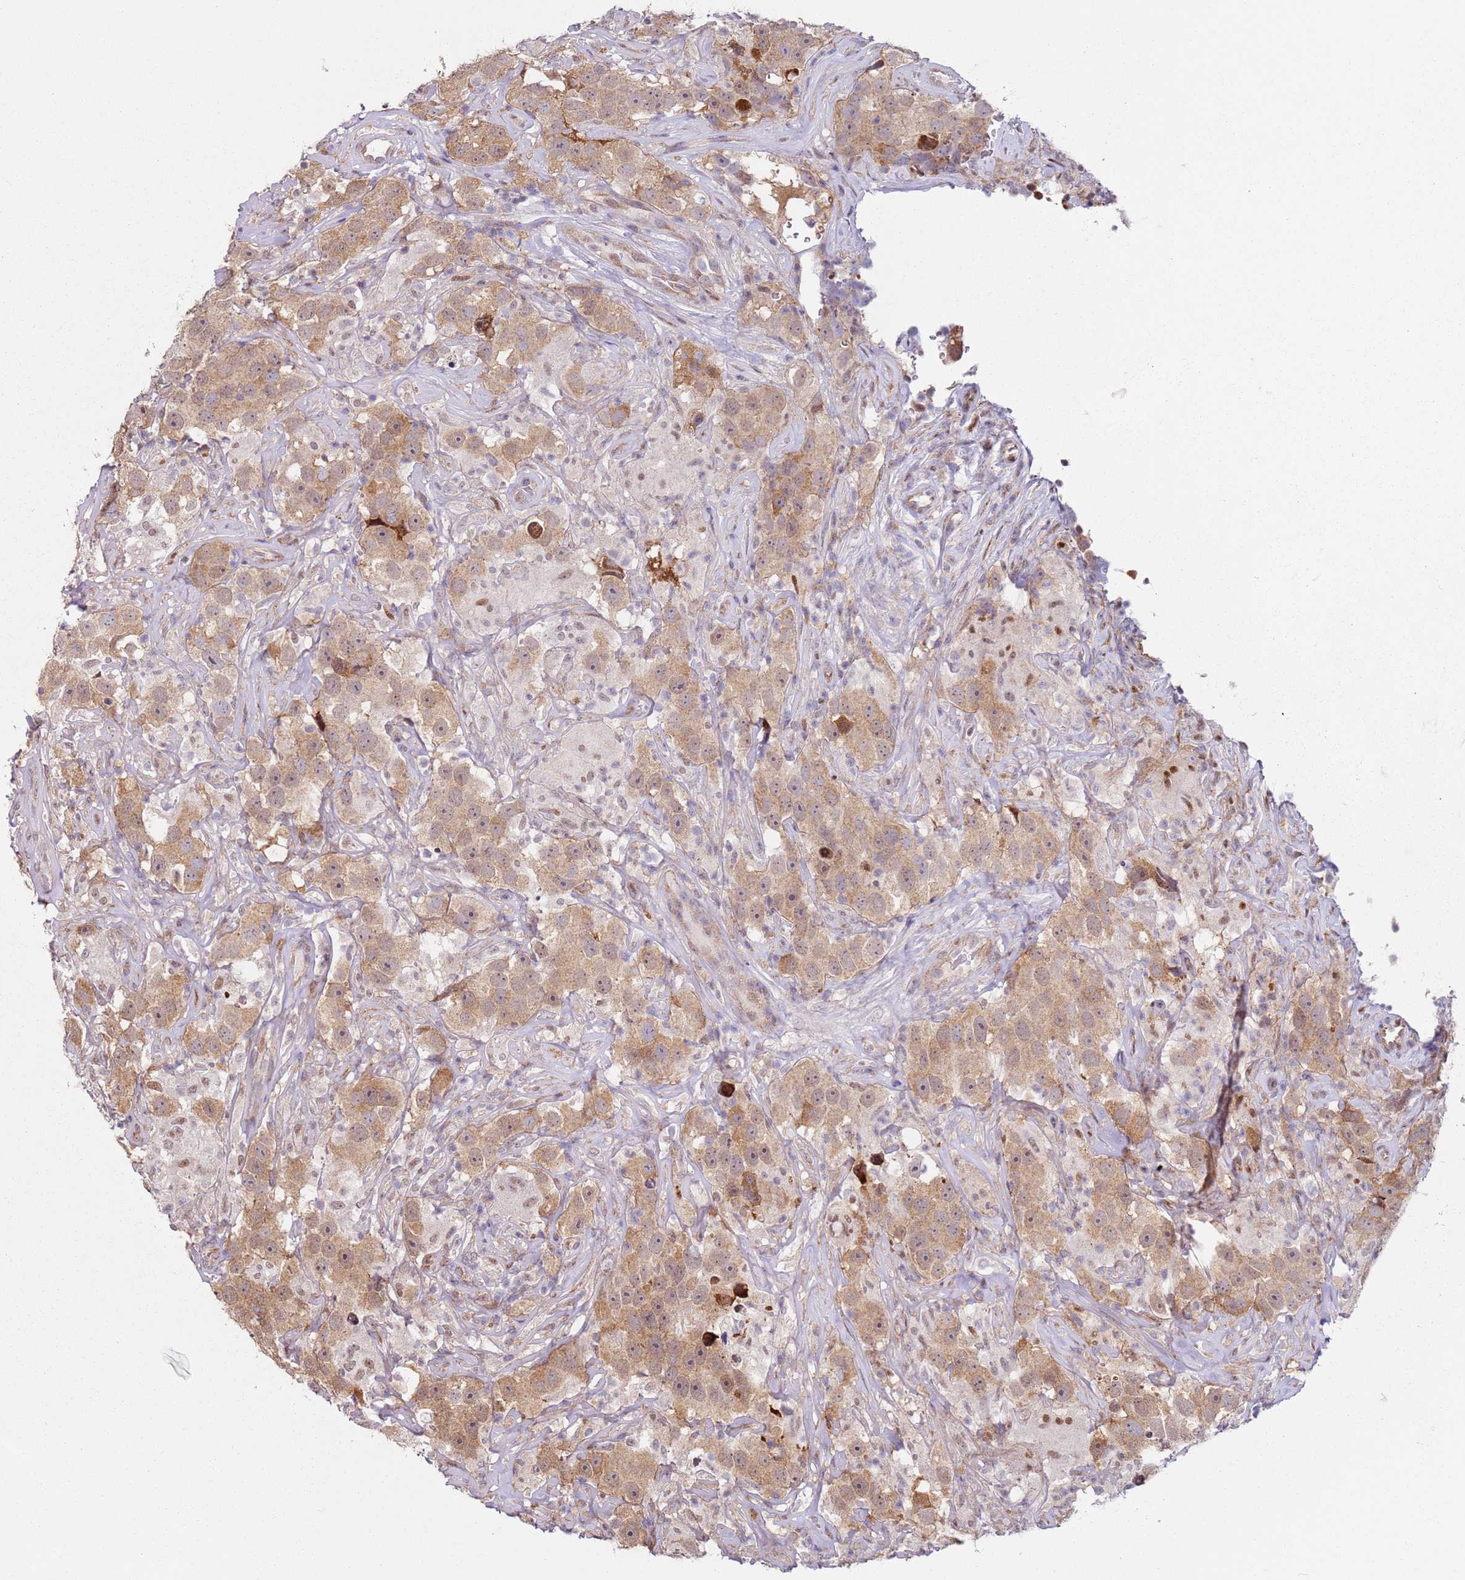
{"staining": {"intensity": "moderate", "quantity": ">75%", "location": "cytoplasmic/membranous"}, "tissue": "testis cancer", "cell_type": "Tumor cells", "image_type": "cancer", "snomed": [{"axis": "morphology", "description": "Seminoma, NOS"}, {"axis": "topography", "description": "Testis"}], "caption": "Protein analysis of testis cancer tissue demonstrates moderate cytoplasmic/membranous expression in approximately >75% of tumor cells. The staining is performed using DAB brown chromogen to label protein expression. The nuclei are counter-stained blue using hematoxylin.", "gene": "PSMD4", "patient": {"sex": "male", "age": 49}}